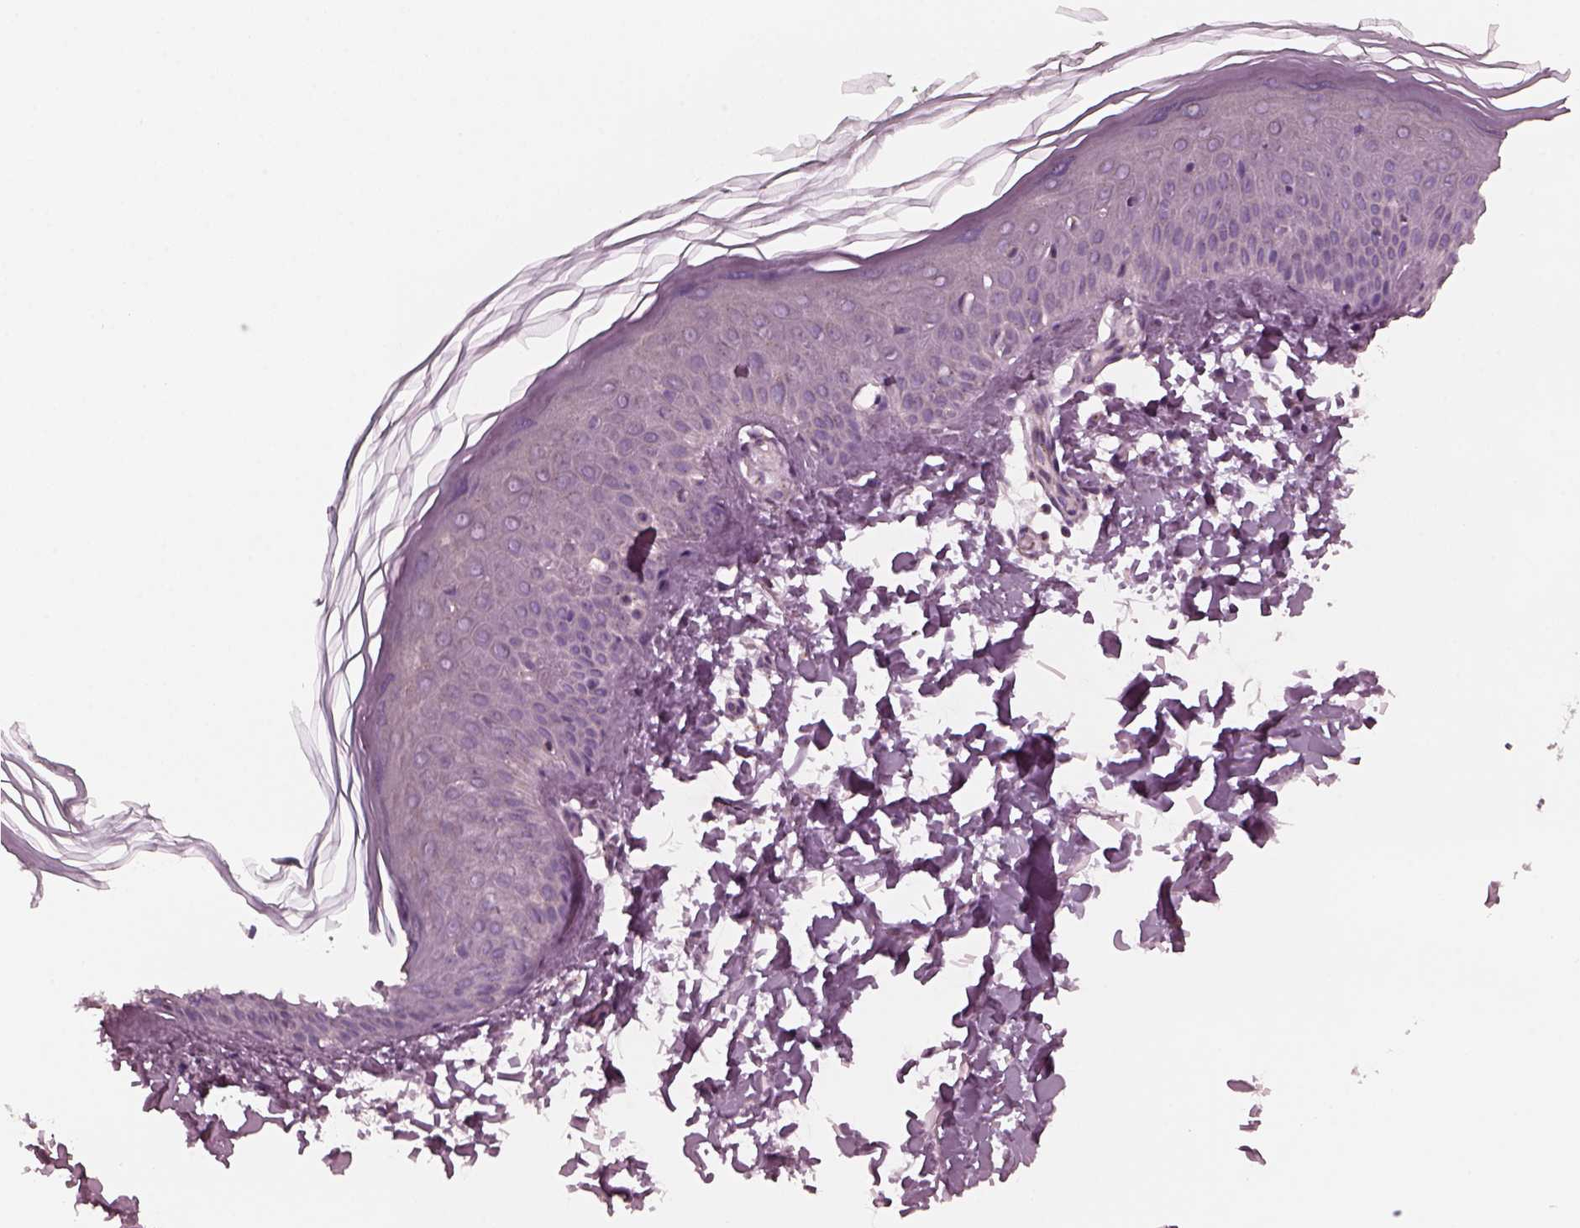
{"staining": {"intensity": "negative", "quantity": "none", "location": "none"}, "tissue": "skin", "cell_type": "Fibroblasts", "image_type": "normal", "snomed": [{"axis": "morphology", "description": "Normal tissue, NOS"}, {"axis": "topography", "description": "Skin"}], "caption": "An IHC micrograph of normal skin is shown. There is no staining in fibroblasts of skin.", "gene": "SAXO1", "patient": {"sex": "female", "age": 62}}